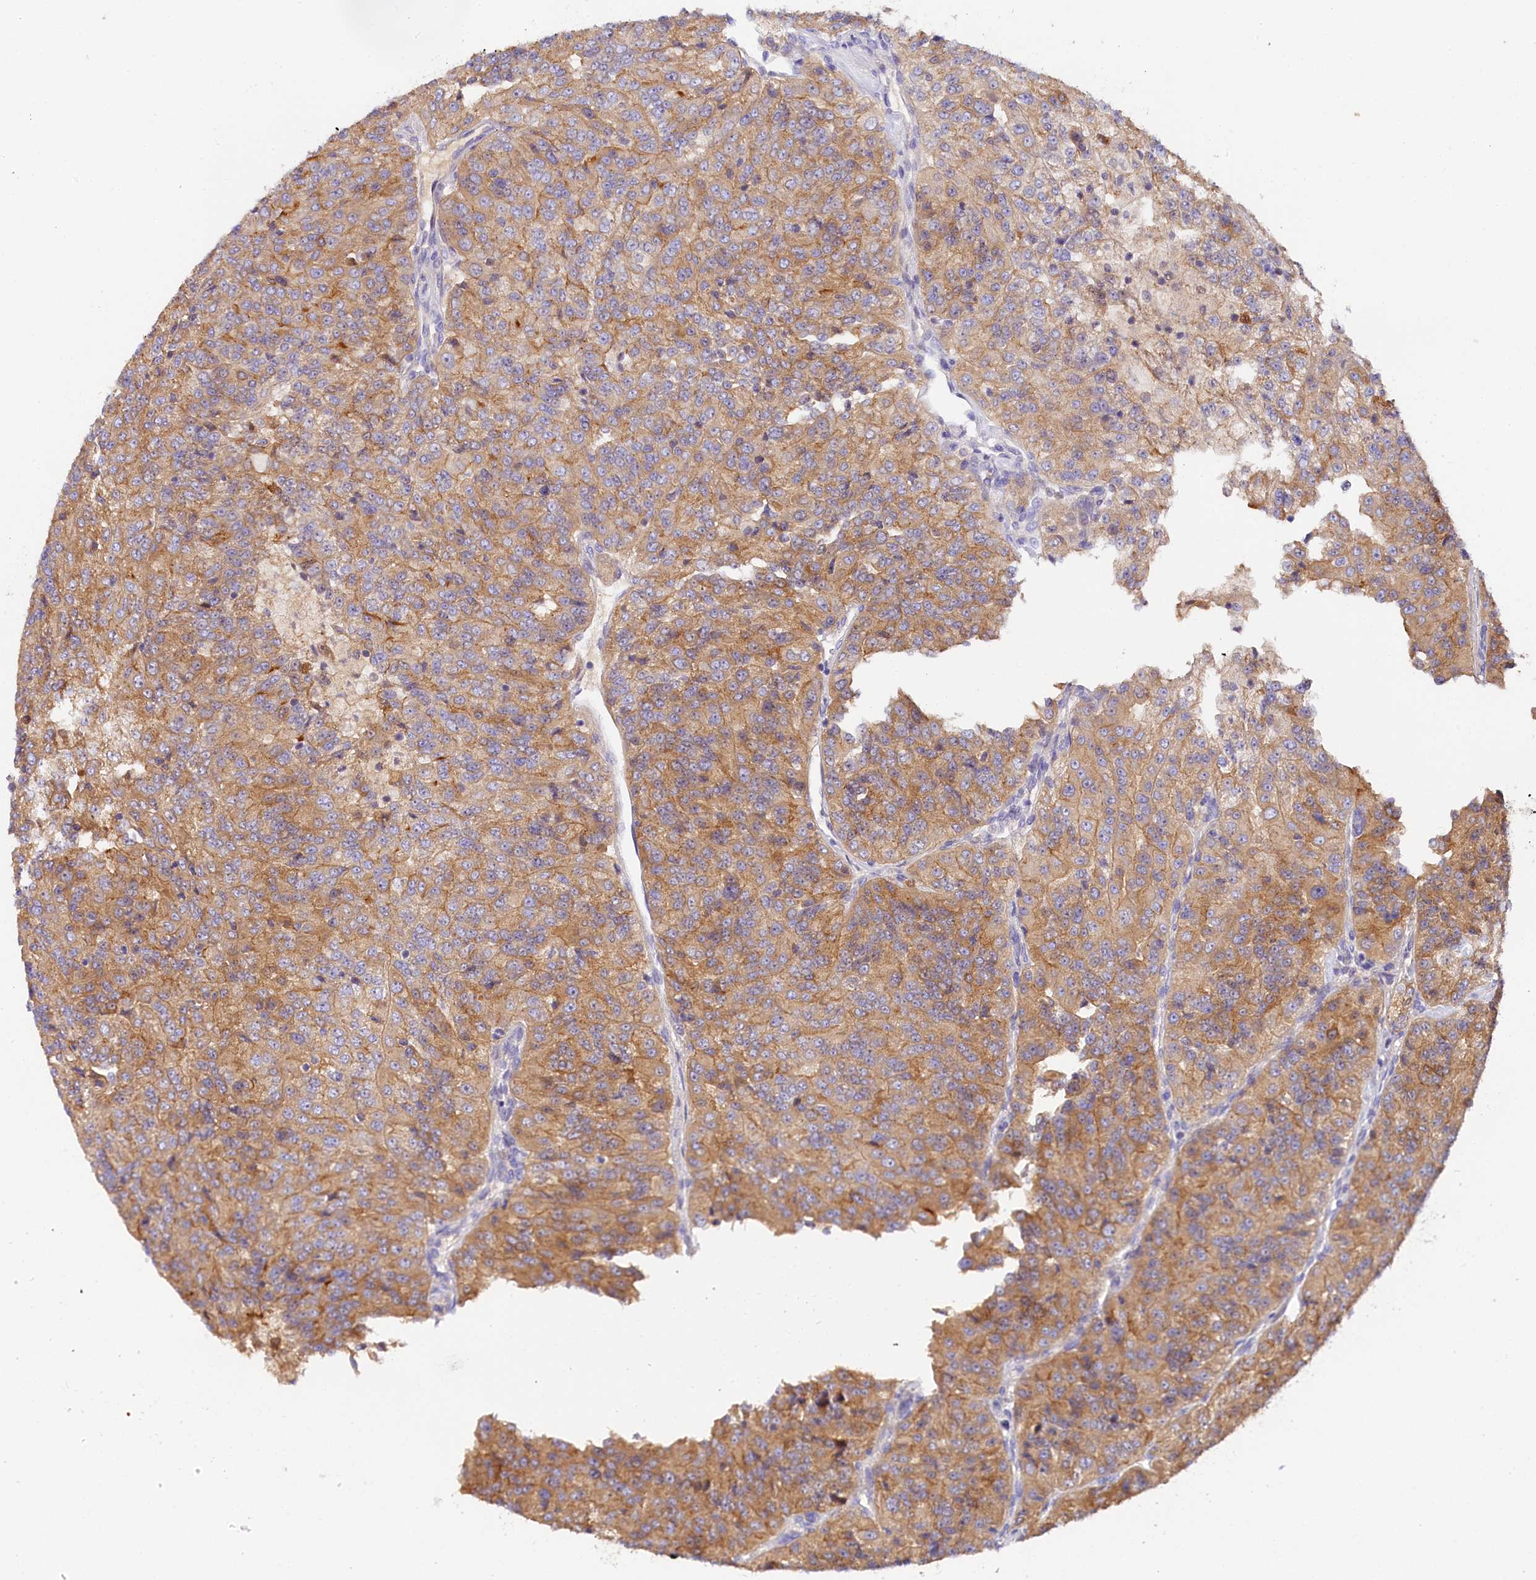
{"staining": {"intensity": "moderate", "quantity": ">75%", "location": "cytoplasmic/membranous"}, "tissue": "renal cancer", "cell_type": "Tumor cells", "image_type": "cancer", "snomed": [{"axis": "morphology", "description": "Adenocarcinoma, NOS"}, {"axis": "topography", "description": "Kidney"}], "caption": "Renal adenocarcinoma stained with a brown dye shows moderate cytoplasmic/membranous positive expression in approximately >75% of tumor cells.", "gene": "KATNB1", "patient": {"sex": "female", "age": 63}}